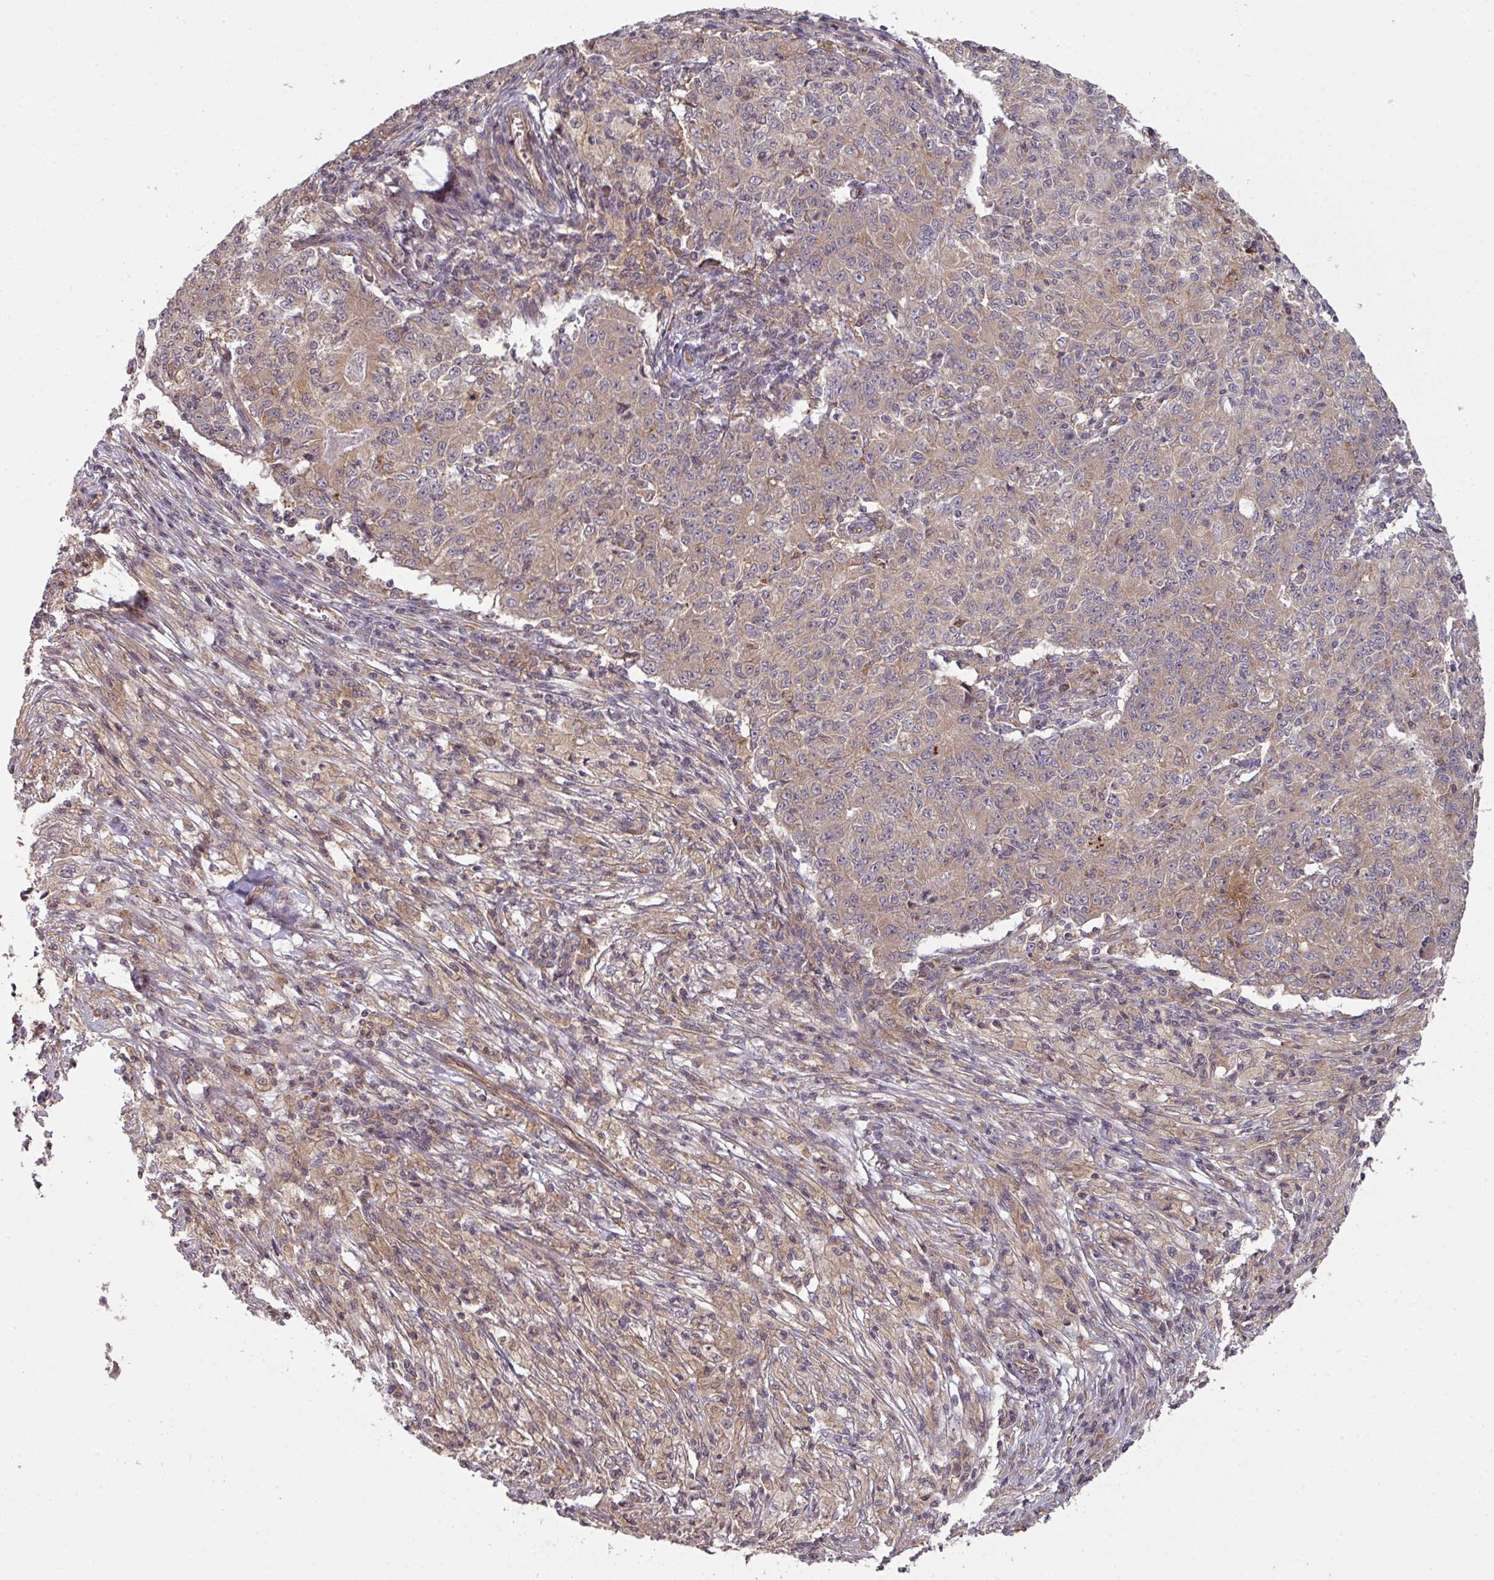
{"staining": {"intensity": "moderate", "quantity": ">75%", "location": "cytoplasmic/membranous"}, "tissue": "ovarian cancer", "cell_type": "Tumor cells", "image_type": "cancer", "snomed": [{"axis": "morphology", "description": "Carcinoma, endometroid"}, {"axis": "topography", "description": "Ovary"}], "caption": "Human ovarian cancer (endometroid carcinoma) stained with a protein marker shows moderate staining in tumor cells.", "gene": "CYFIP2", "patient": {"sex": "female", "age": 42}}